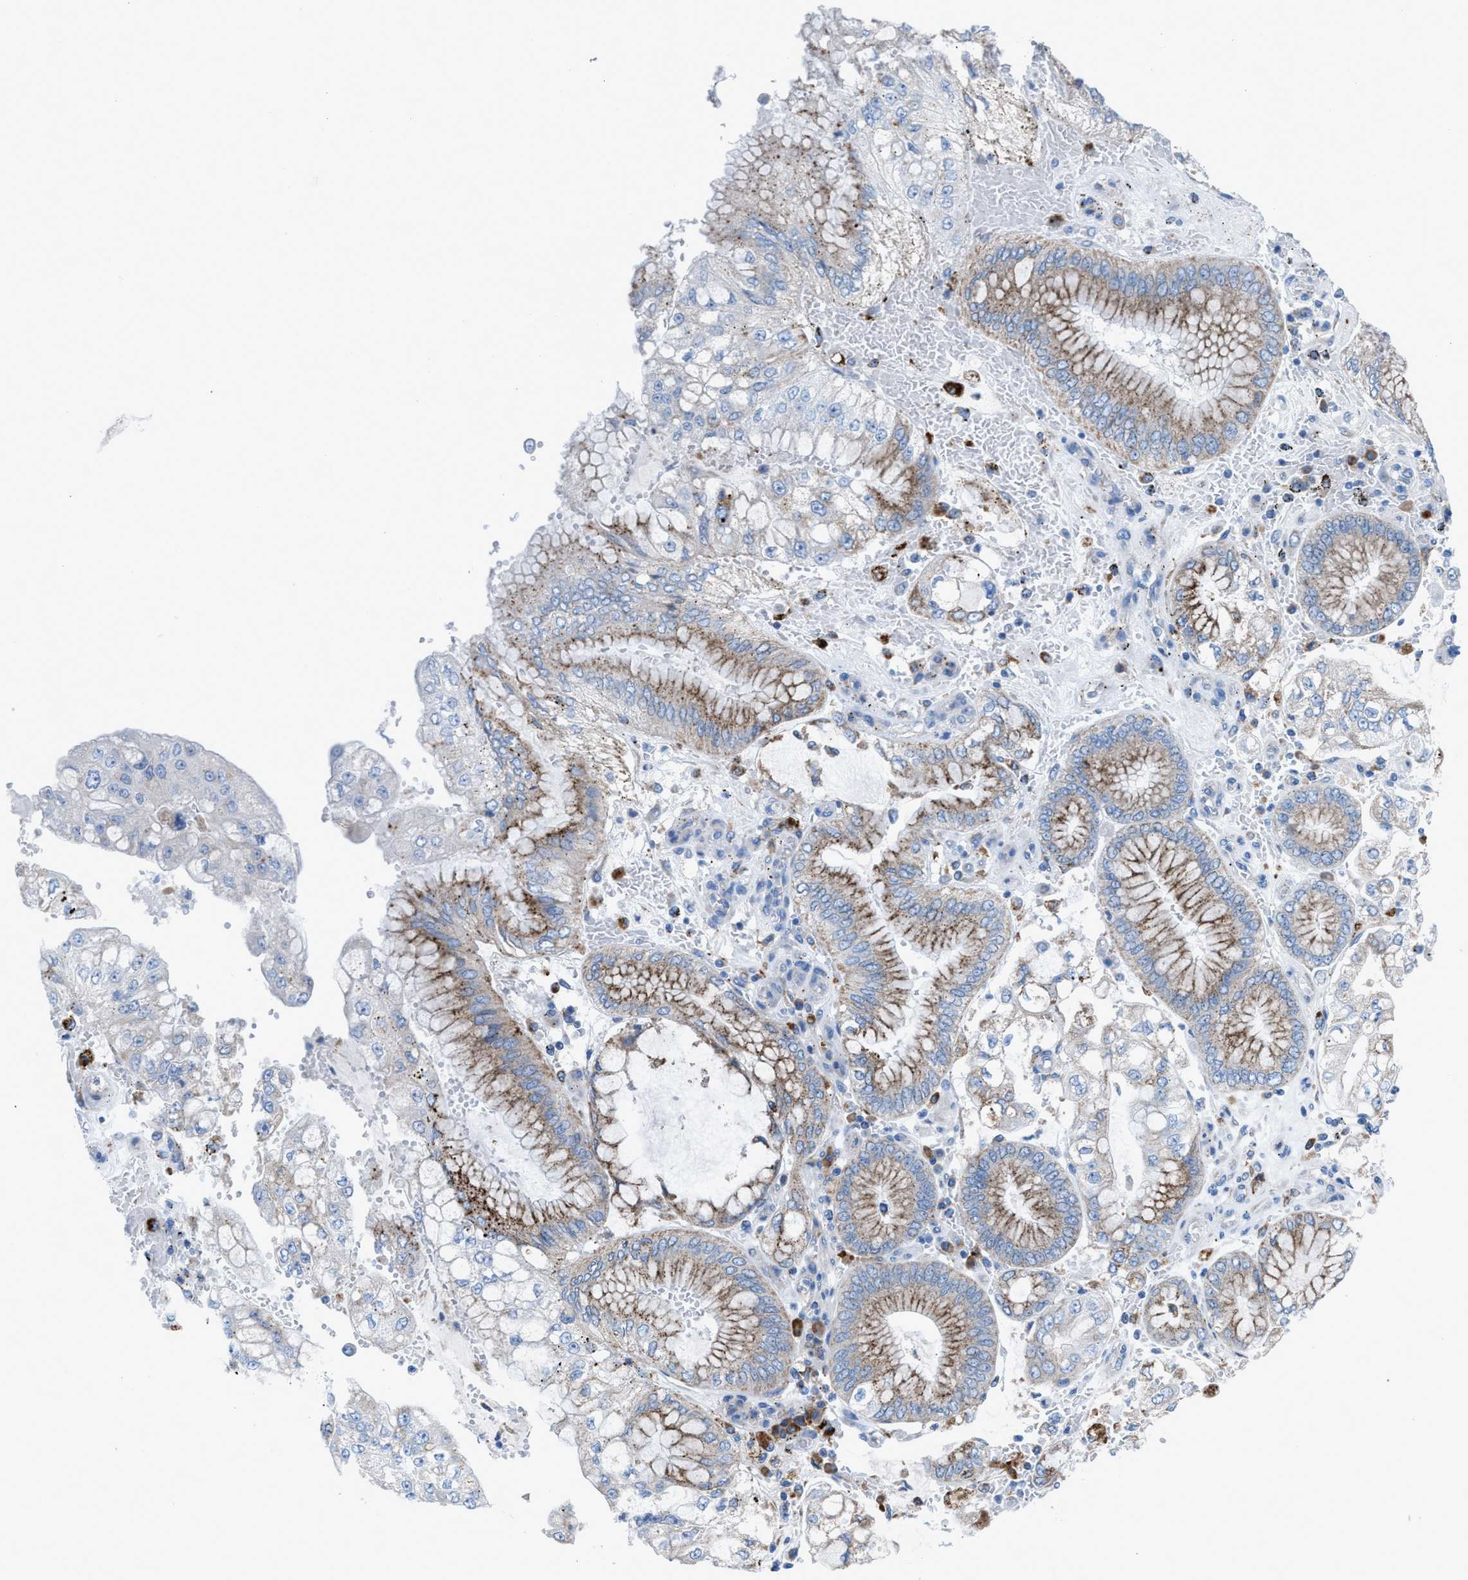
{"staining": {"intensity": "moderate", "quantity": ">75%", "location": "cytoplasmic/membranous"}, "tissue": "stomach cancer", "cell_type": "Tumor cells", "image_type": "cancer", "snomed": [{"axis": "morphology", "description": "Adenocarcinoma, NOS"}, {"axis": "topography", "description": "Stomach"}], "caption": "An immunohistochemistry (IHC) micrograph of tumor tissue is shown. Protein staining in brown labels moderate cytoplasmic/membranous positivity in stomach adenocarcinoma within tumor cells.", "gene": "CD1B", "patient": {"sex": "male", "age": 76}}